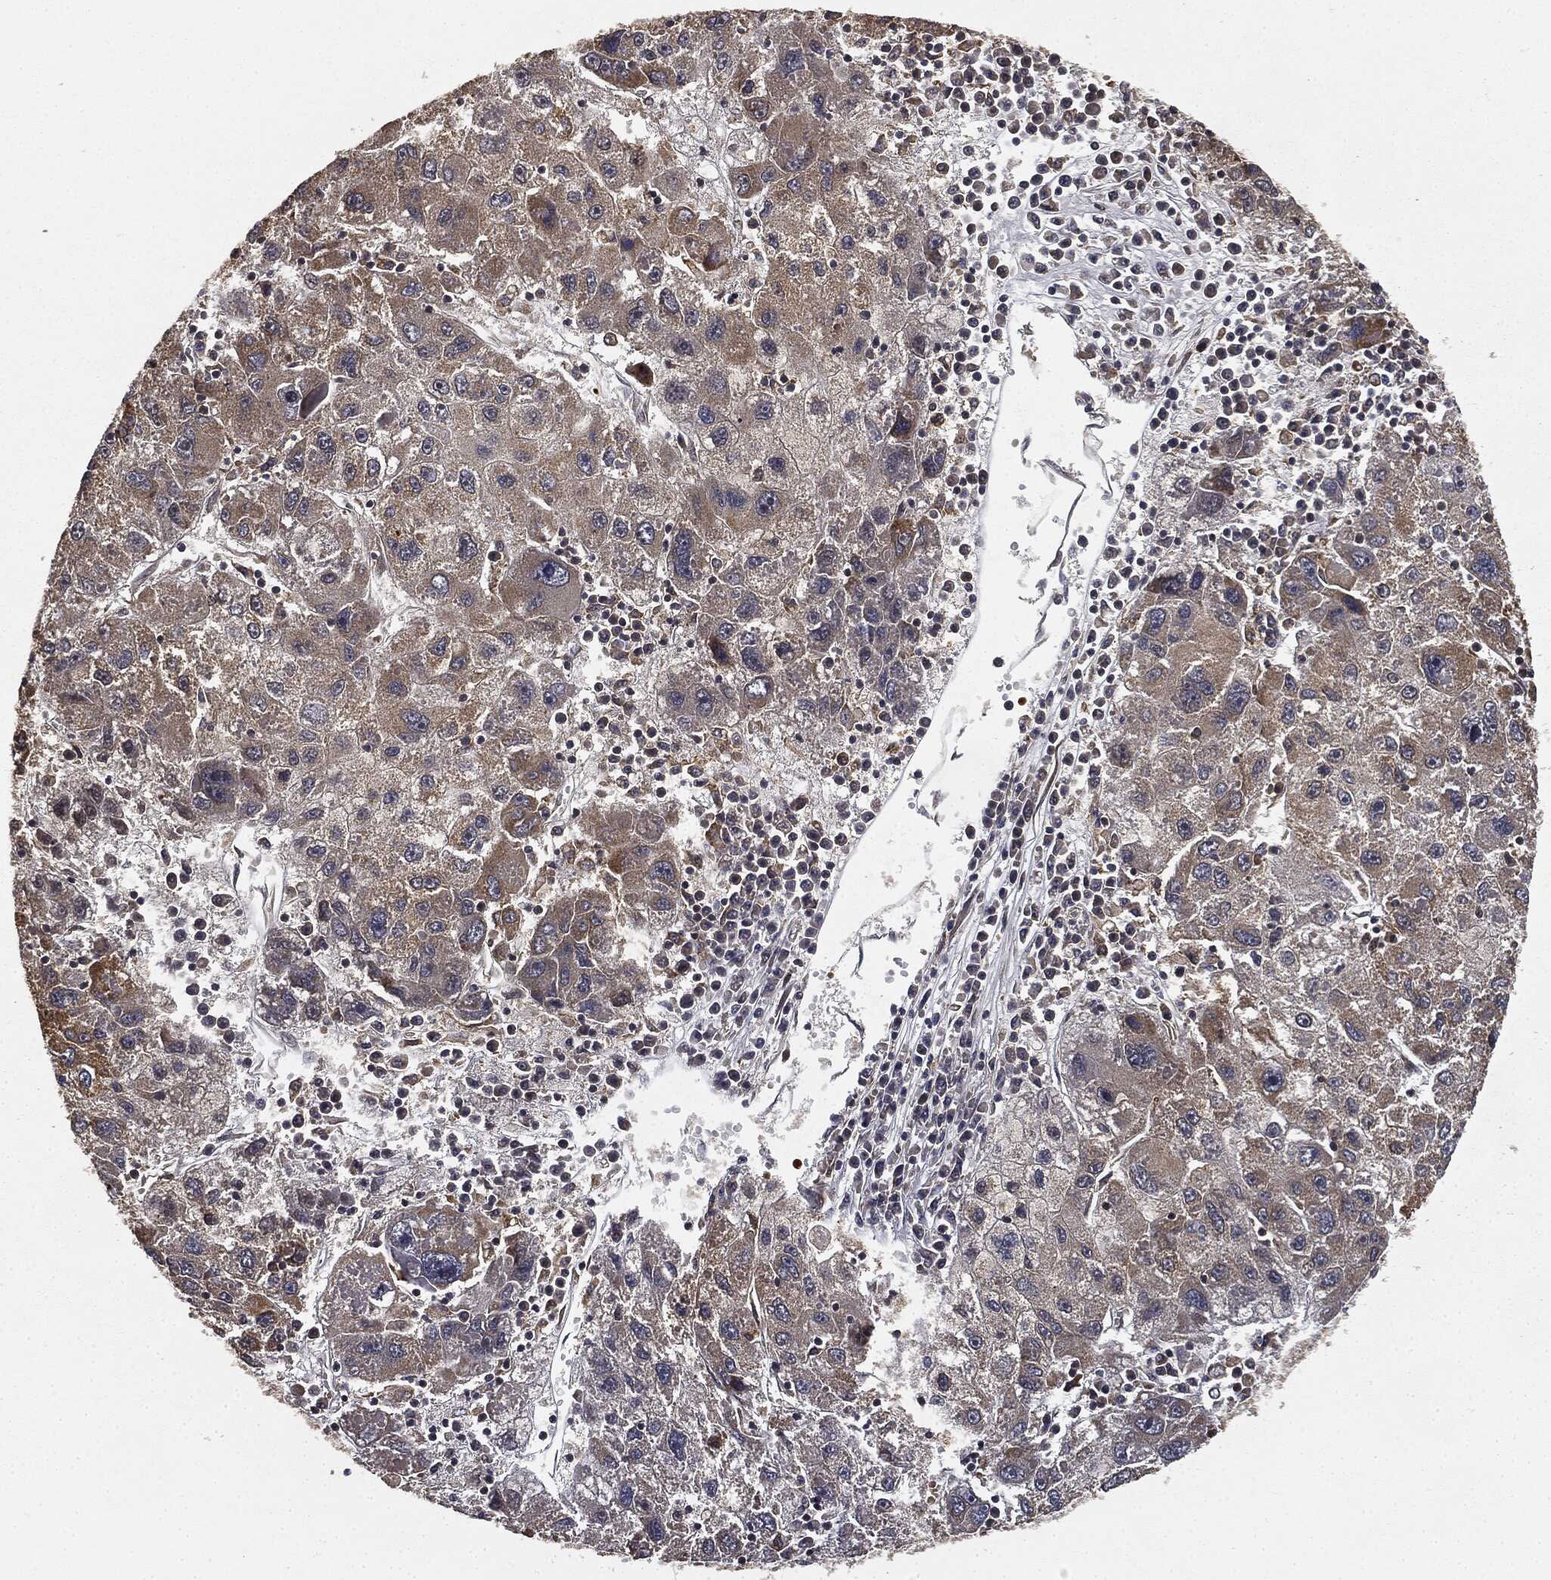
{"staining": {"intensity": "weak", "quantity": "25%-75%", "location": "cytoplasmic/membranous"}, "tissue": "liver cancer", "cell_type": "Tumor cells", "image_type": "cancer", "snomed": [{"axis": "morphology", "description": "Carcinoma, Hepatocellular, NOS"}, {"axis": "topography", "description": "Liver"}], "caption": "Protein analysis of liver cancer (hepatocellular carcinoma) tissue shows weak cytoplasmic/membranous expression in approximately 25%-75% of tumor cells. The staining was performed using DAB to visualize the protein expression in brown, while the nuclei were stained in blue with hematoxylin (Magnification: 20x).", "gene": "MIER2", "patient": {"sex": "male", "age": 75}}